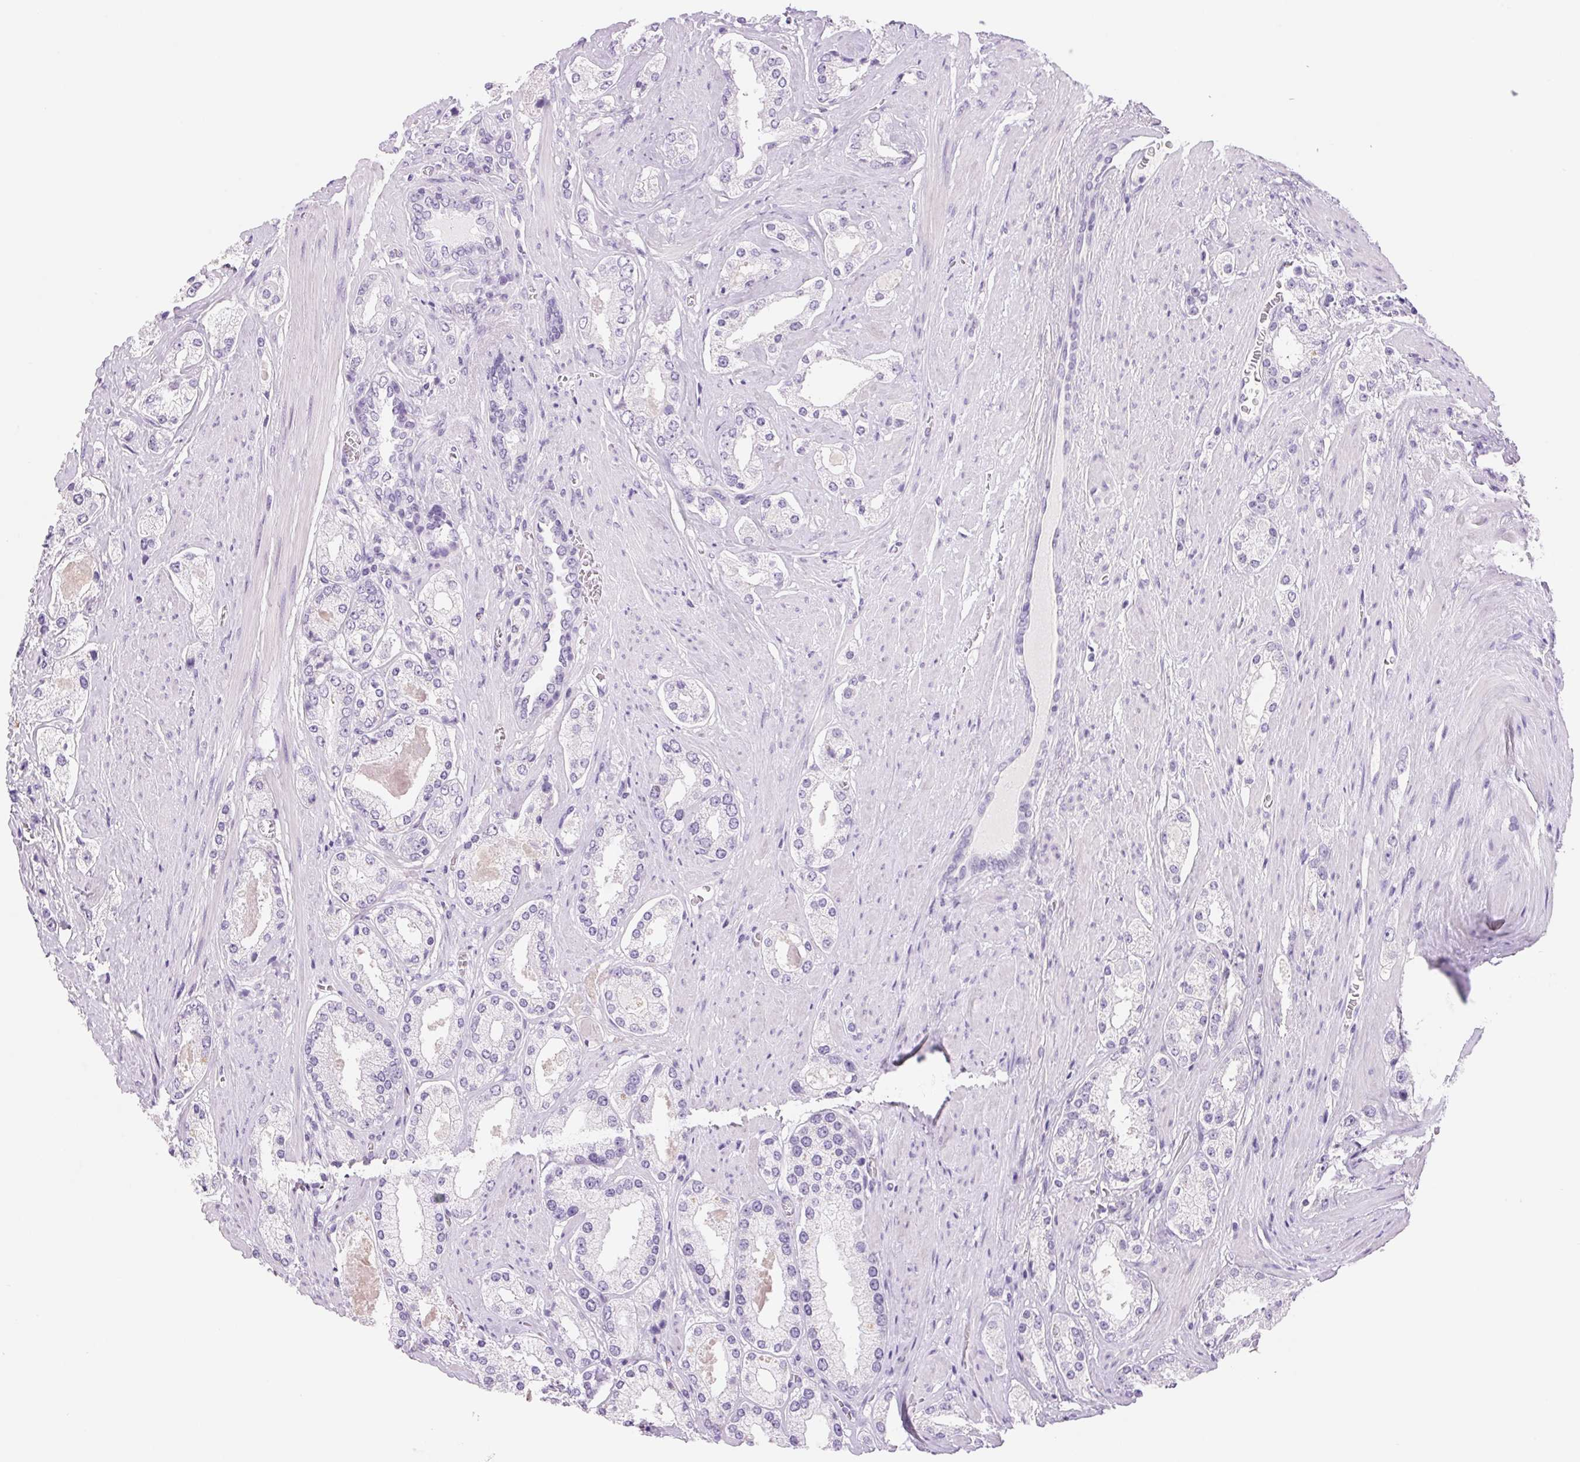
{"staining": {"intensity": "negative", "quantity": "none", "location": "none"}, "tissue": "prostate cancer", "cell_type": "Tumor cells", "image_type": "cancer", "snomed": [{"axis": "morphology", "description": "Adenocarcinoma, High grade"}, {"axis": "topography", "description": "Prostate"}], "caption": "Immunohistochemistry photomicrograph of human prostate adenocarcinoma (high-grade) stained for a protein (brown), which shows no positivity in tumor cells.", "gene": "ASGR2", "patient": {"sex": "male", "age": 67}}